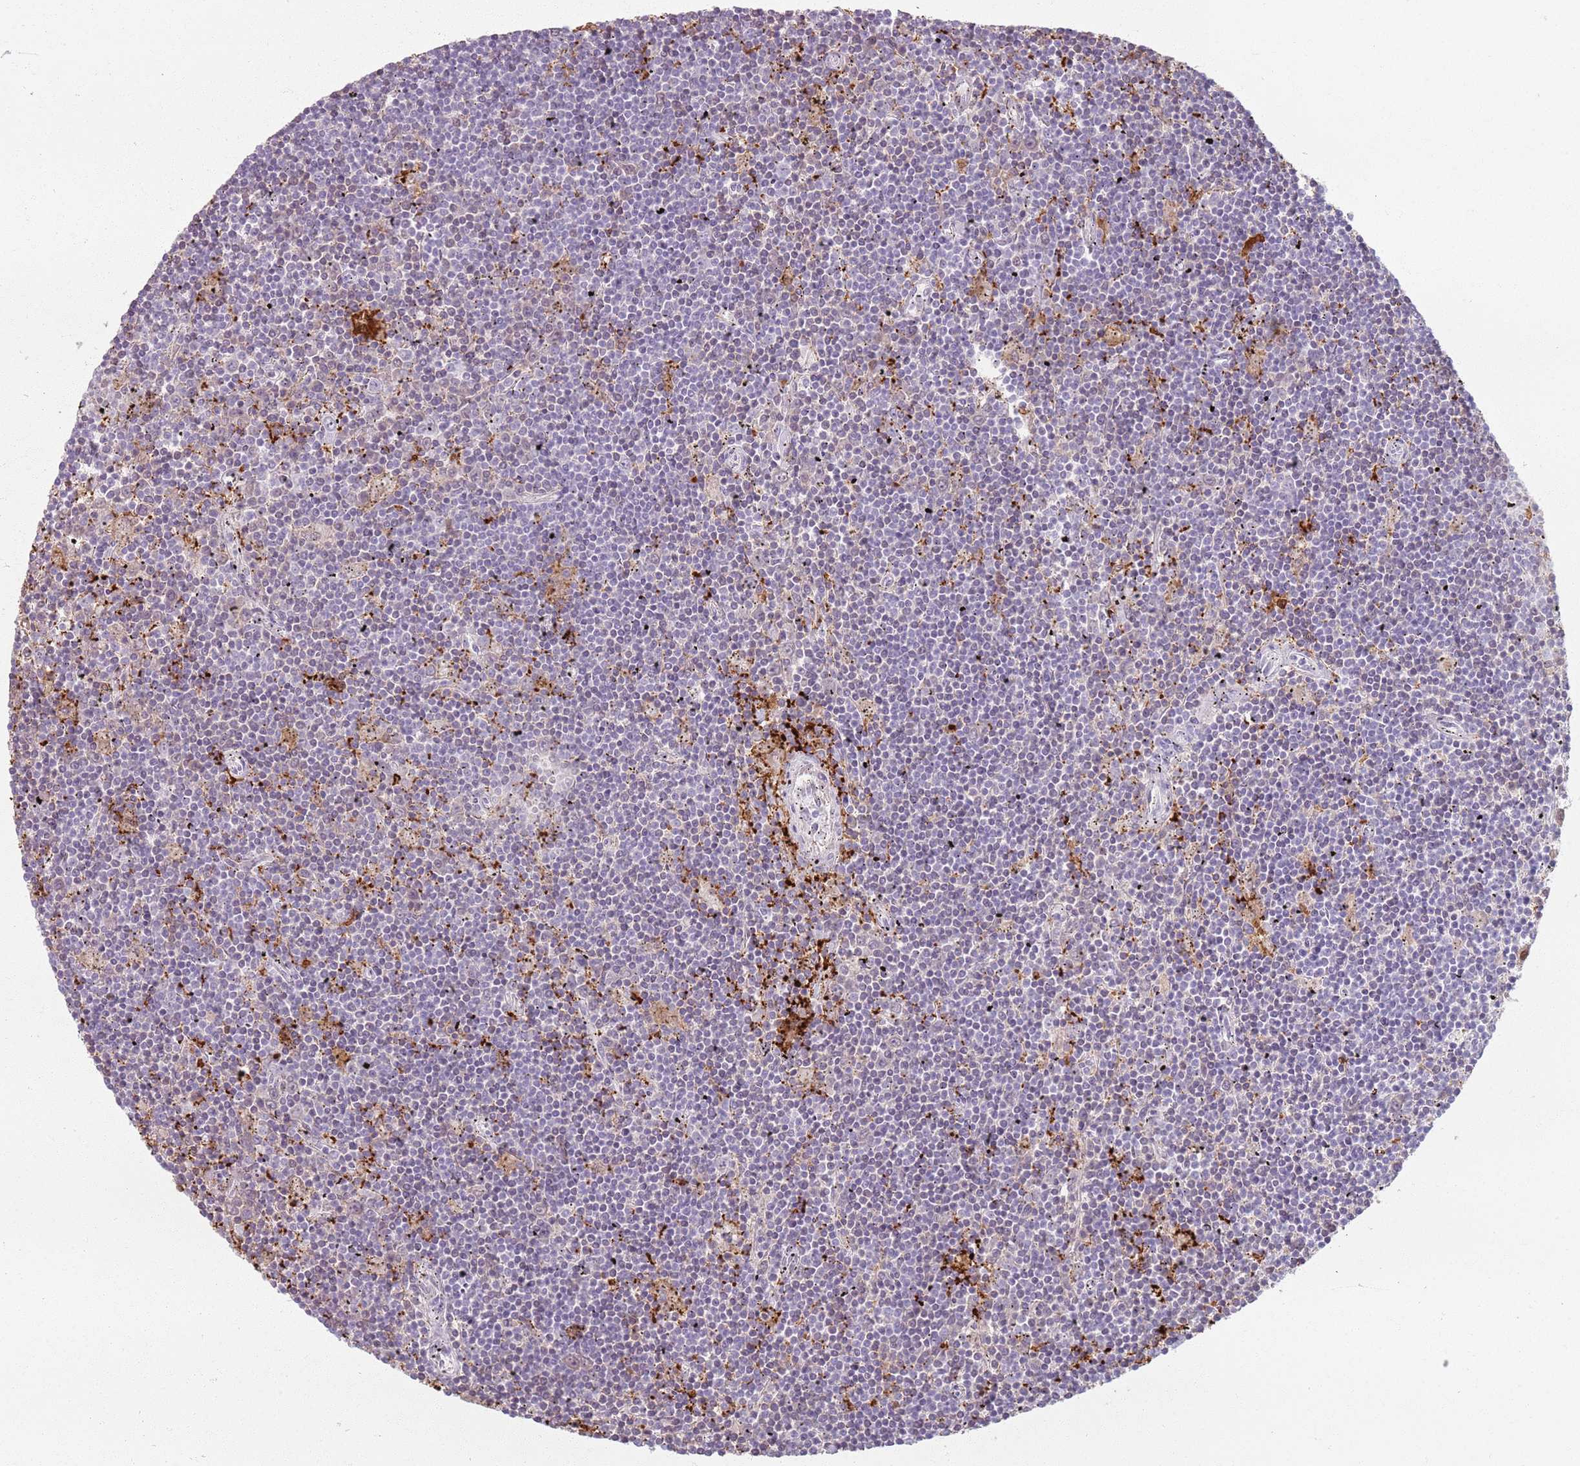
{"staining": {"intensity": "negative", "quantity": "none", "location": "none"}, "tissue": "lymphoma", "cell_type": "Tumor cells", "image_type": "cancer", "snomed": [{"axis": "morphology", "description": "Malignant lymphoma, non-Hodgkin's type, Low grade"}, {"axis": "topography", "description": "Spleen"}], "caption": "This is an immunohistochemistry (IHC) image of human malignant lymphoma, non-Hodgkin's type (low-grade). There is no expression in tumor cells.", "gene": "GDPGP1", "patient": {"sex": "male", "age": 76}}